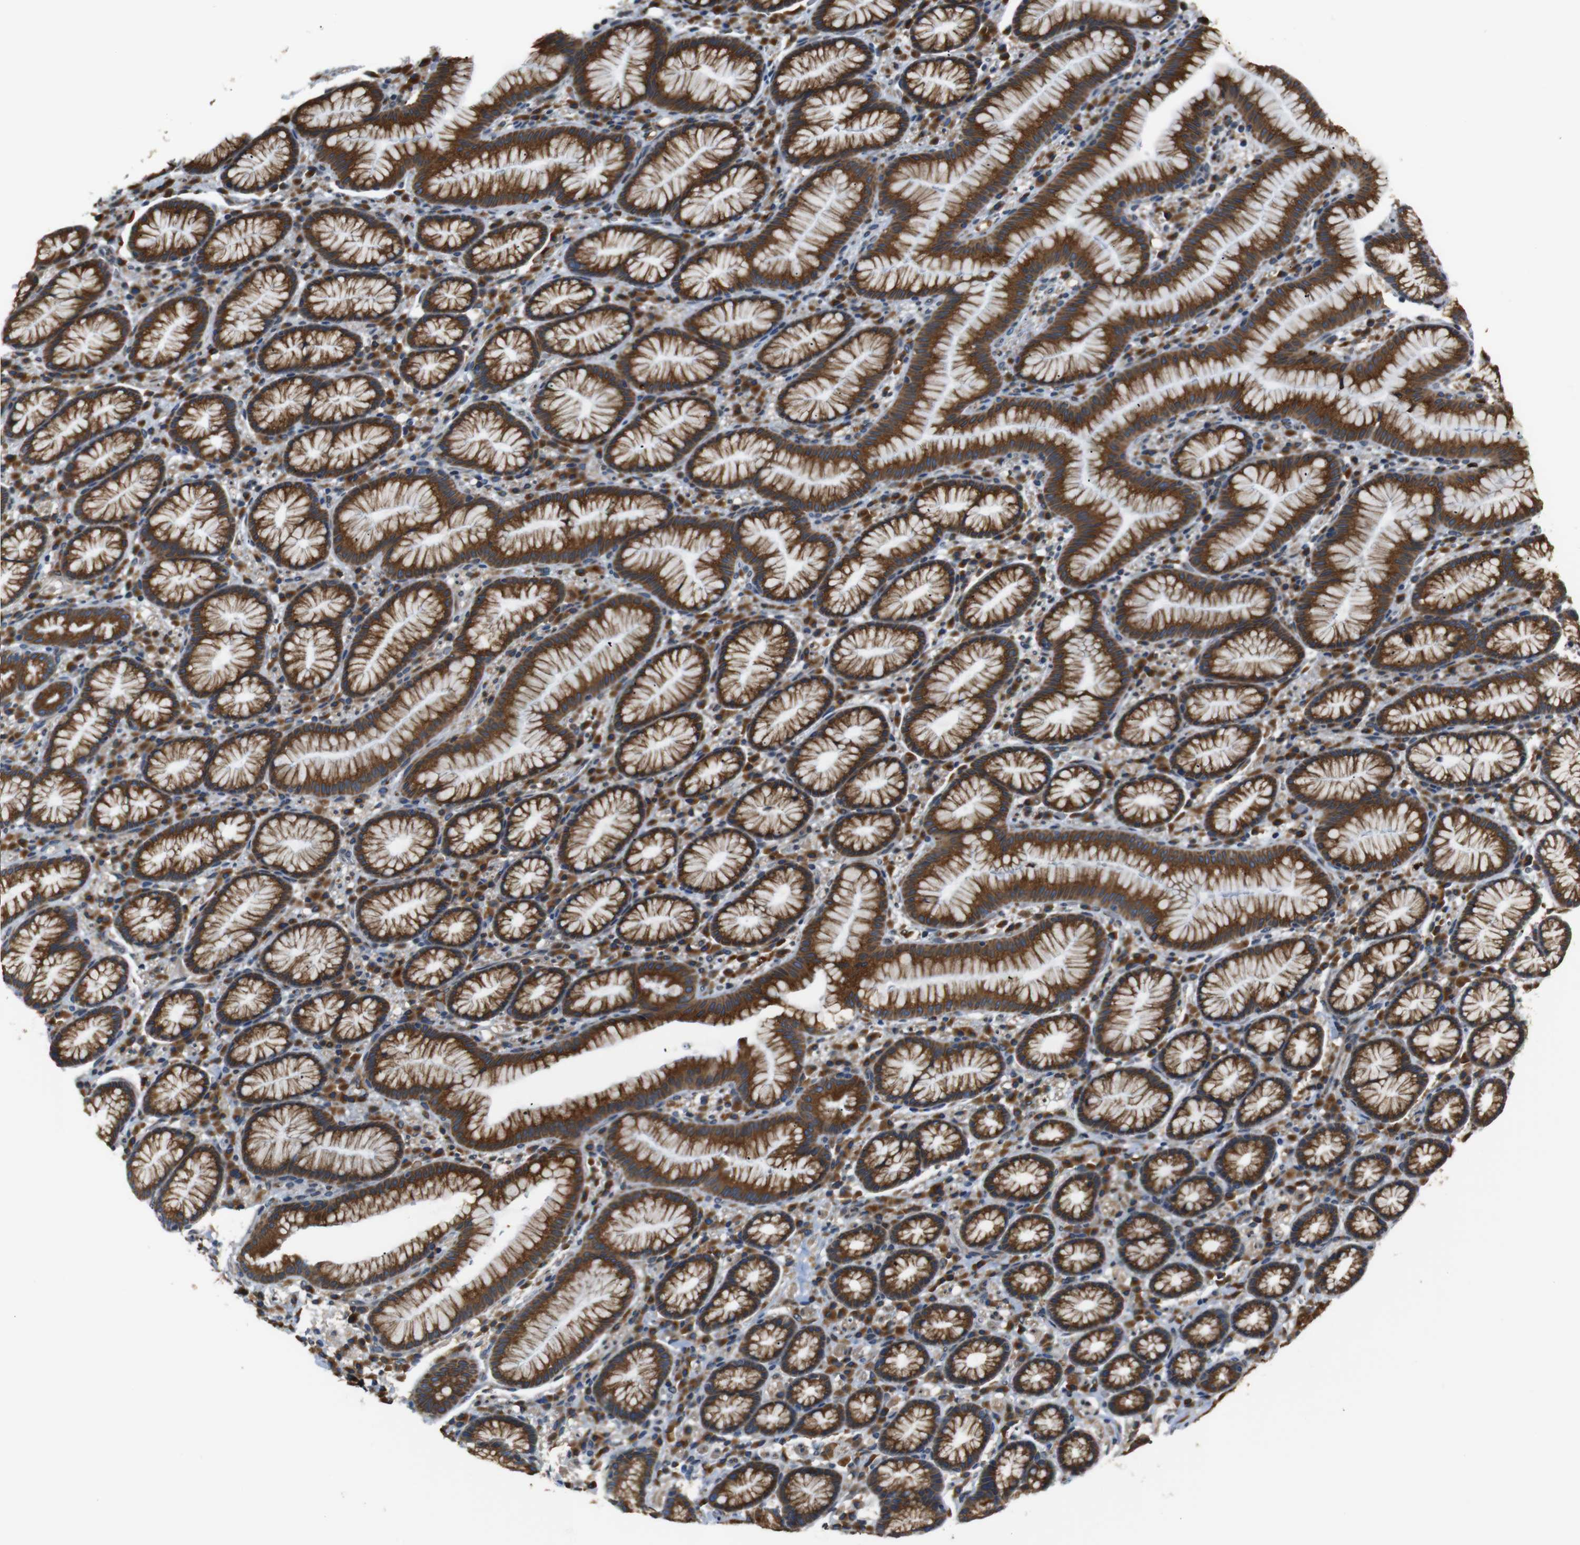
{"staining": {"intensity": "strong", "quantity": ">75%", "location": "cytoplasmic/membranous"}, "tissue": "stomach", "cell_type": "Glandular cells", "image_type": "normal", "snomed": [{"axis": "morphology", "description": "Normal tissue, NOS"}, {"axis": "topography", "description": "Stomach, lower"}], "caption": "DAB (3,3'-diaminobenzidine) immunohistochemical staining of normal stomach reveals strong cytoplasmic/membranous protein expression in about >75% of glandular cells.", "gene": "TMED2", "patient": {"sex": "male", "age": 52}}